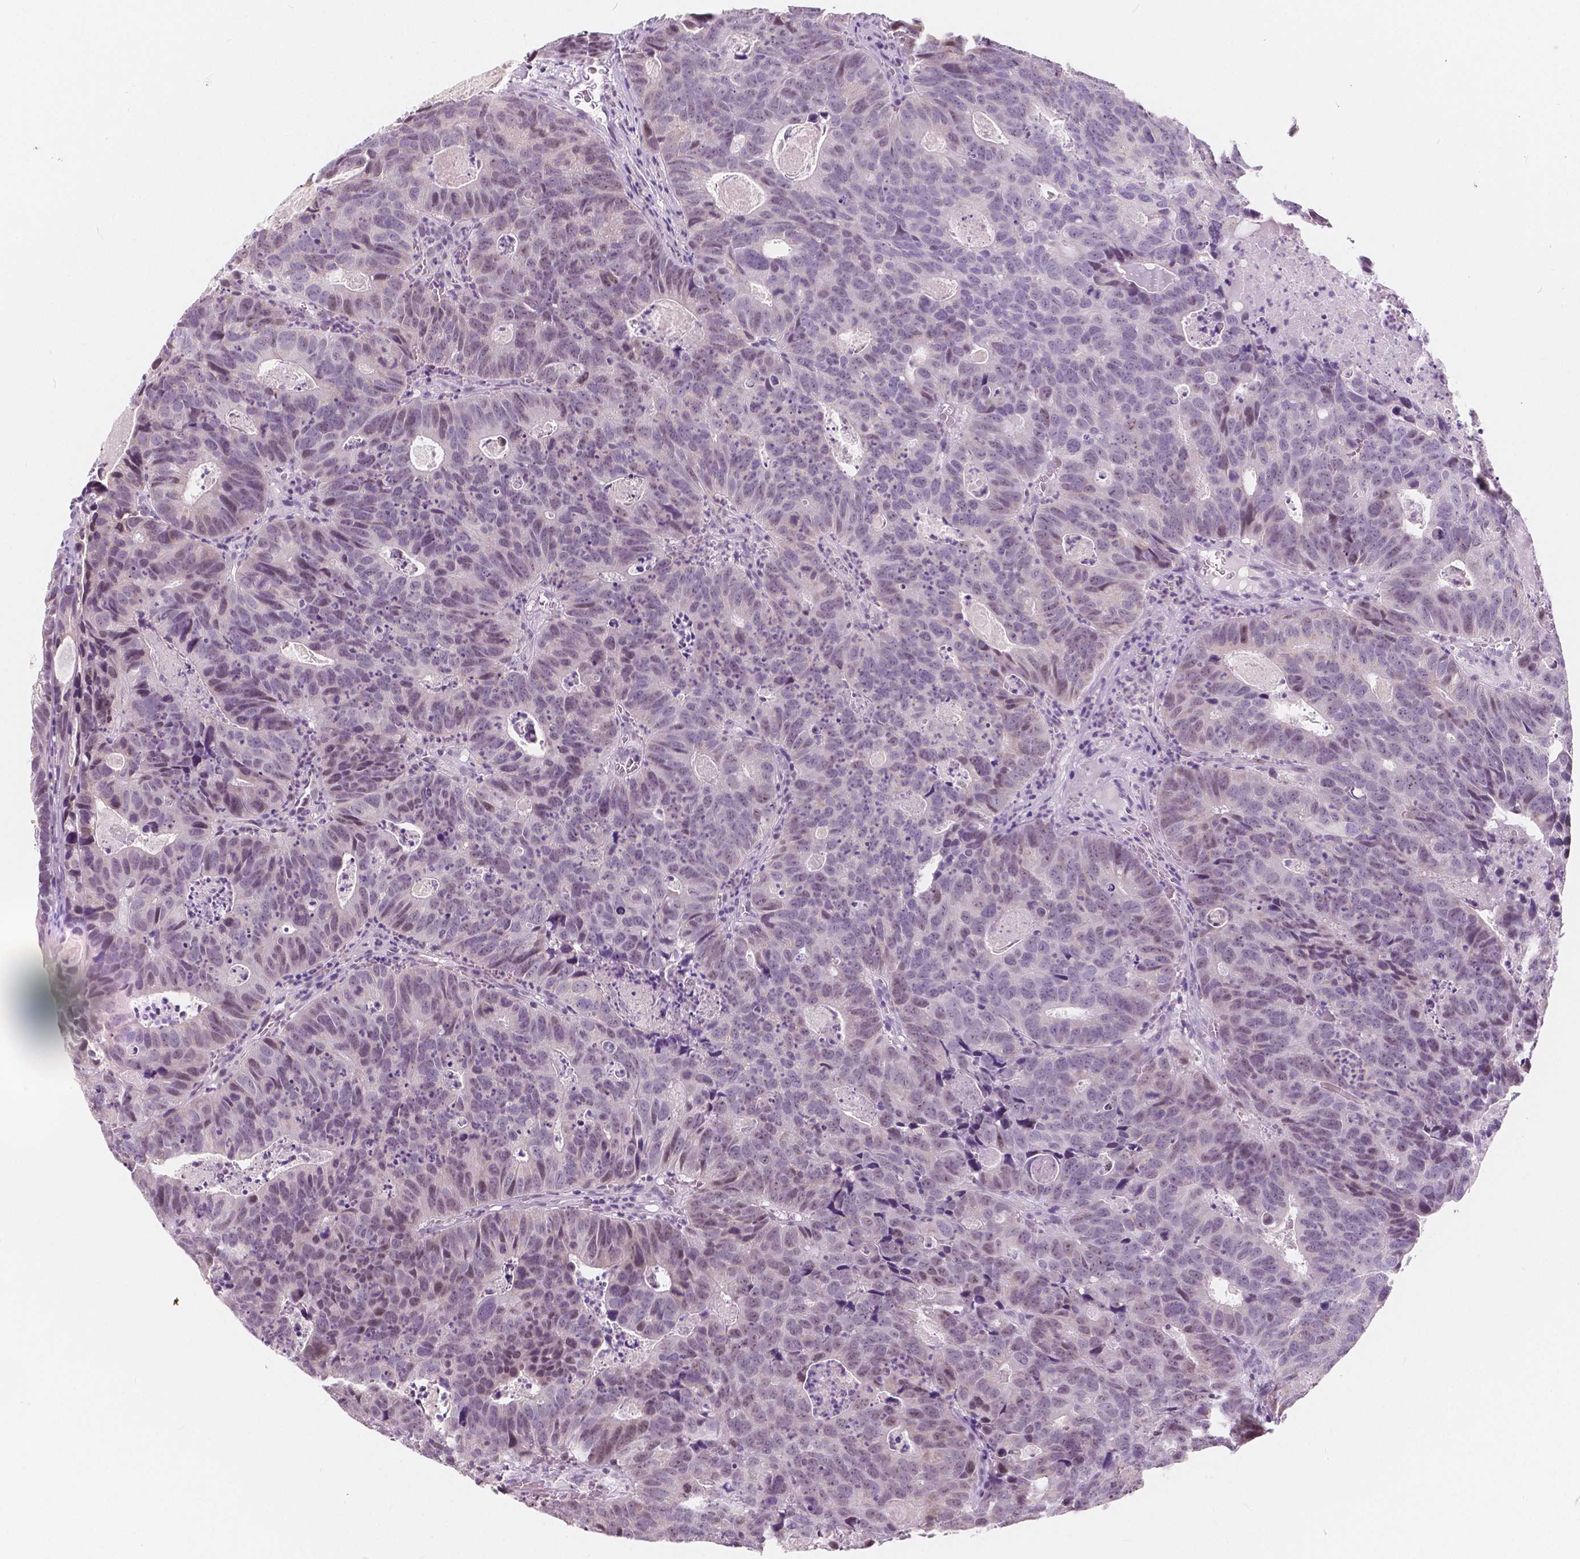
{"staining": {"intensity": "weak", "quantity": "25%-75%", "location": "nuclear"}, "tissue": "head and neck cancer", "cell_type": "Tumor cells", "image_type": "cancer", "snomed": [{"axis": "morphology", "description": "Adenocarcinoma, NOS"}, {"axis": "topography", "description": "Head-Neck"}], "caption": "A photomicrograph showing weak nuclear expression in approximately 25%-75% of tumor cells in head and neck cancer, as visualized by brown immunohistochemical staining.", "gene": "NOLC1", "patient": {"sex": "male", "age": 62}}